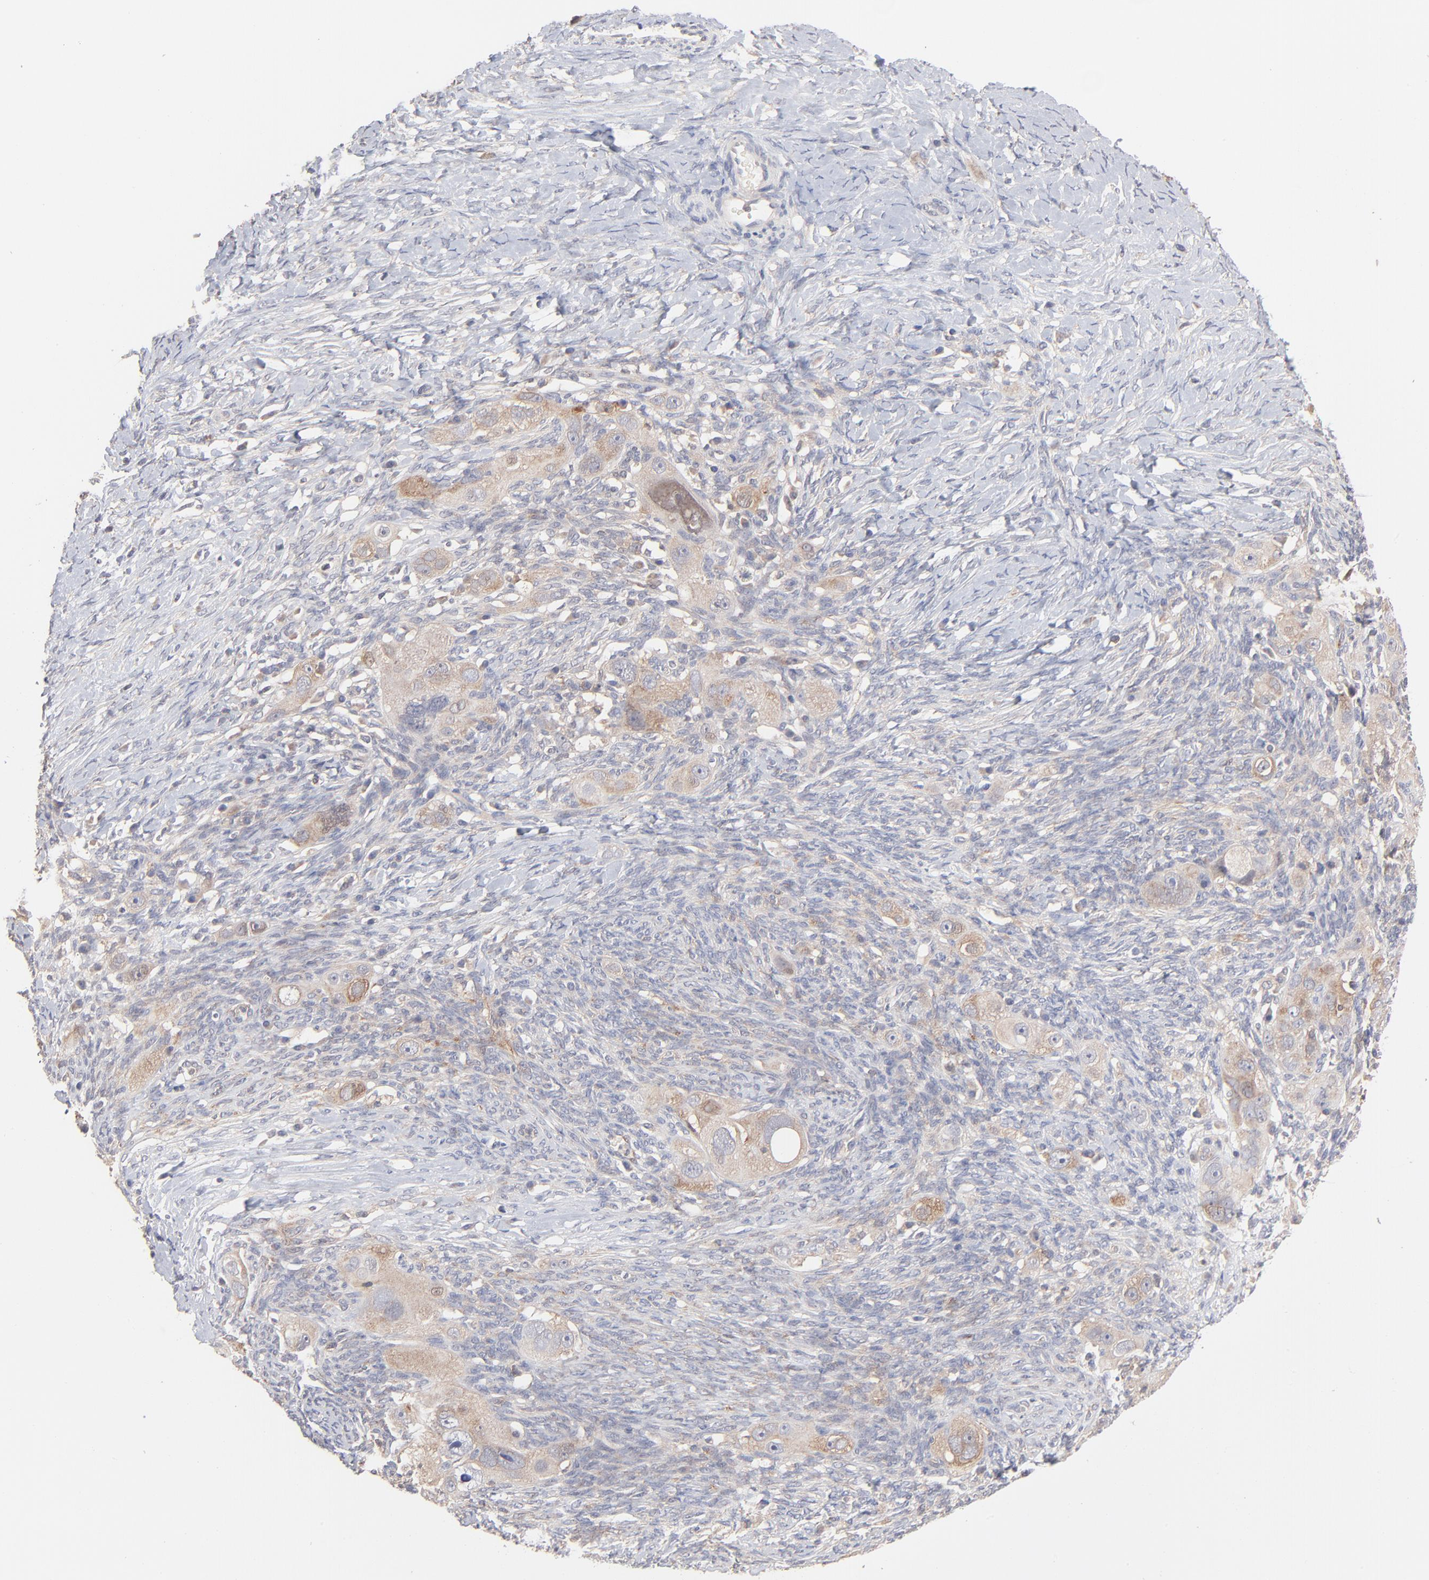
{"staining": {"intensity": "weak", "quantity": ">75%", "location": "cytoplasmic/membranous"}, "tissue": "ovarian cancer", "cell_type": "Tumor cells", "image_type": "cancer", "snomed": [{"axis": "morphology", "description": "Normal tissue, NOS"}, {"axis": "morphology", "description": "Cystadenocarcinoma, serous, NOS"}, {"axis": "topography", "description": "Ovary"}], "caption": "Immunohistochemistry (IHC) (DAB) staining of ovarian serous cystadenocarcinoma shows weak cytoplasmic/membranous protein positivity in about >75% of tumor cells.", "gene": "IVNS1ABP", "patient": {"sex": "female", "age": 62}}